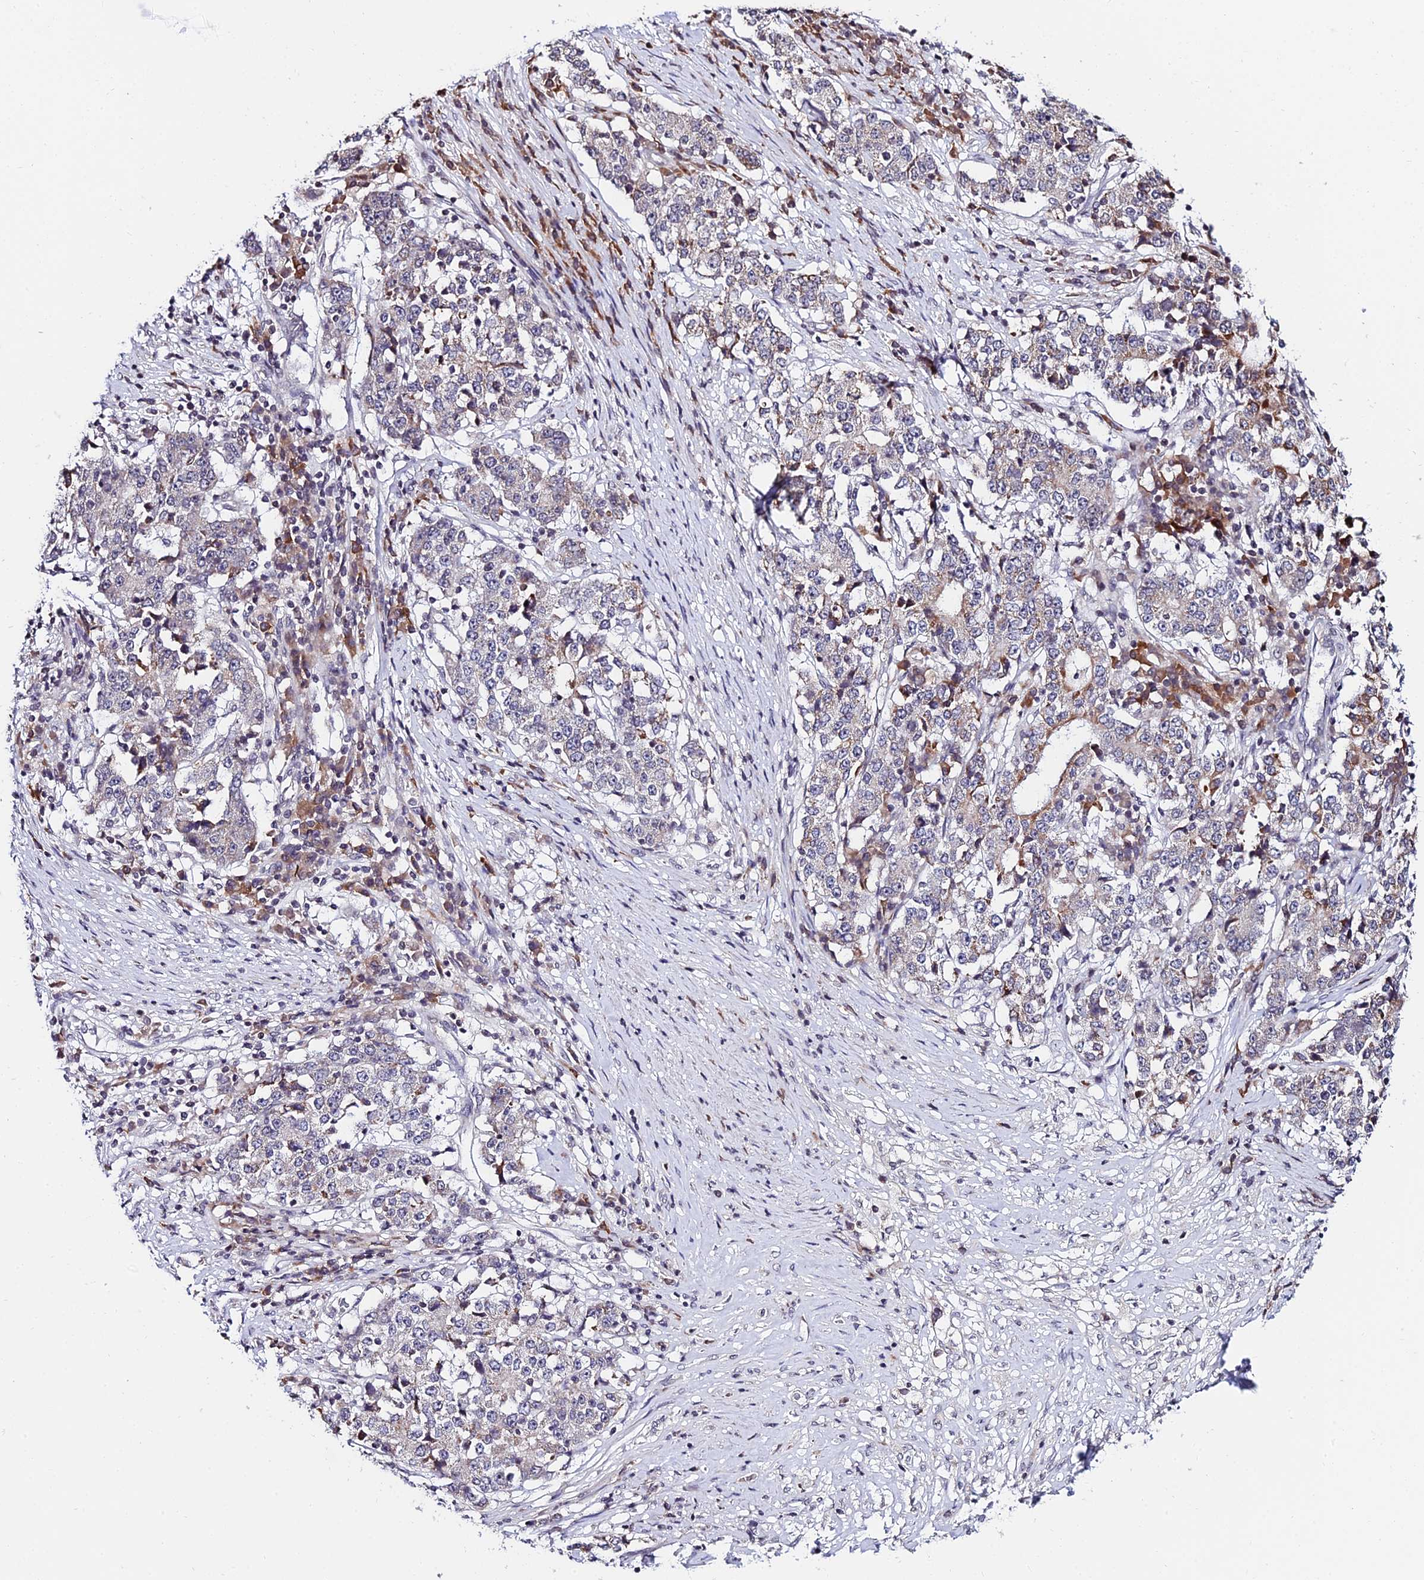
{"staining": {"intensity": "moderate", "quantity": "<25%", "location": "cytoplasmic/membranous"}, "tissue": "stomach cancer", "cell_type": "Tumor cells", "image_type": "cancer", "snomed": [{"axis": "morphology", "description": "Adenocarcinoma, NOS"}, {"axis": "topography", "description": "Stomach"}], "caption": "Adenocarcinoma (stomach) stained for a protein shows moderate cytoplasmic/membranous positivity in tumor cells.", "gene": "CDNF", "patient": {"sex": "male", "age": 59}}